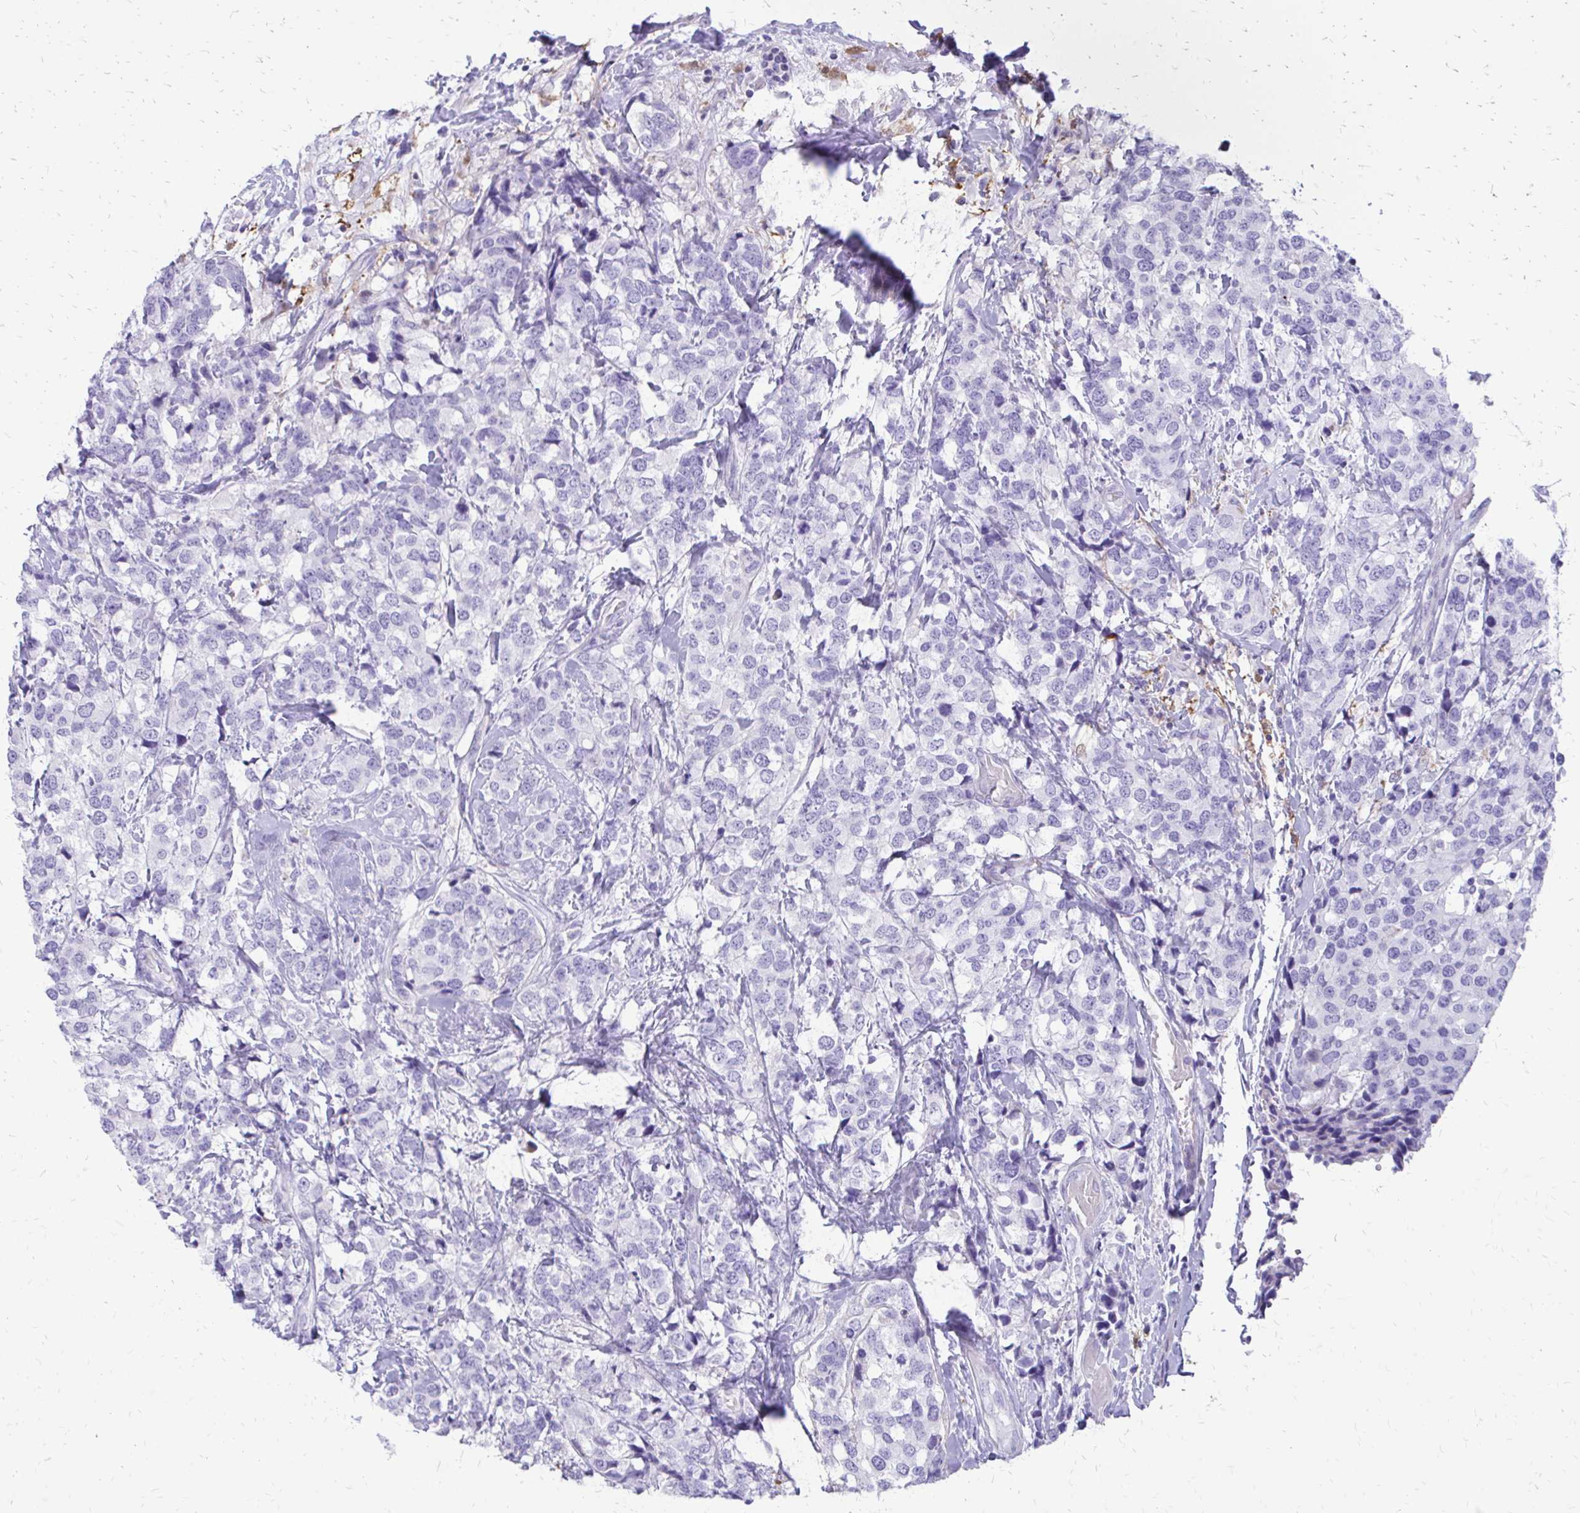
{"staining": {"intensity": "negative", "quantity": "none", "location": "none"}, "tissue": "breast cancer", "cell_type": "Tumor cells", "image_type": "cancer", "snomed": [{"axis": "morphology", "description": "Lobular carcinoma"}, {"axis": "topography", "description": "Breast"}], "caption": "DAB immunohistochemical staining of human breast cancer reveals no significant staining in tumor cells.", "gene": "SIGLEC11", "patient": {"sex": "female", "age": 59}}